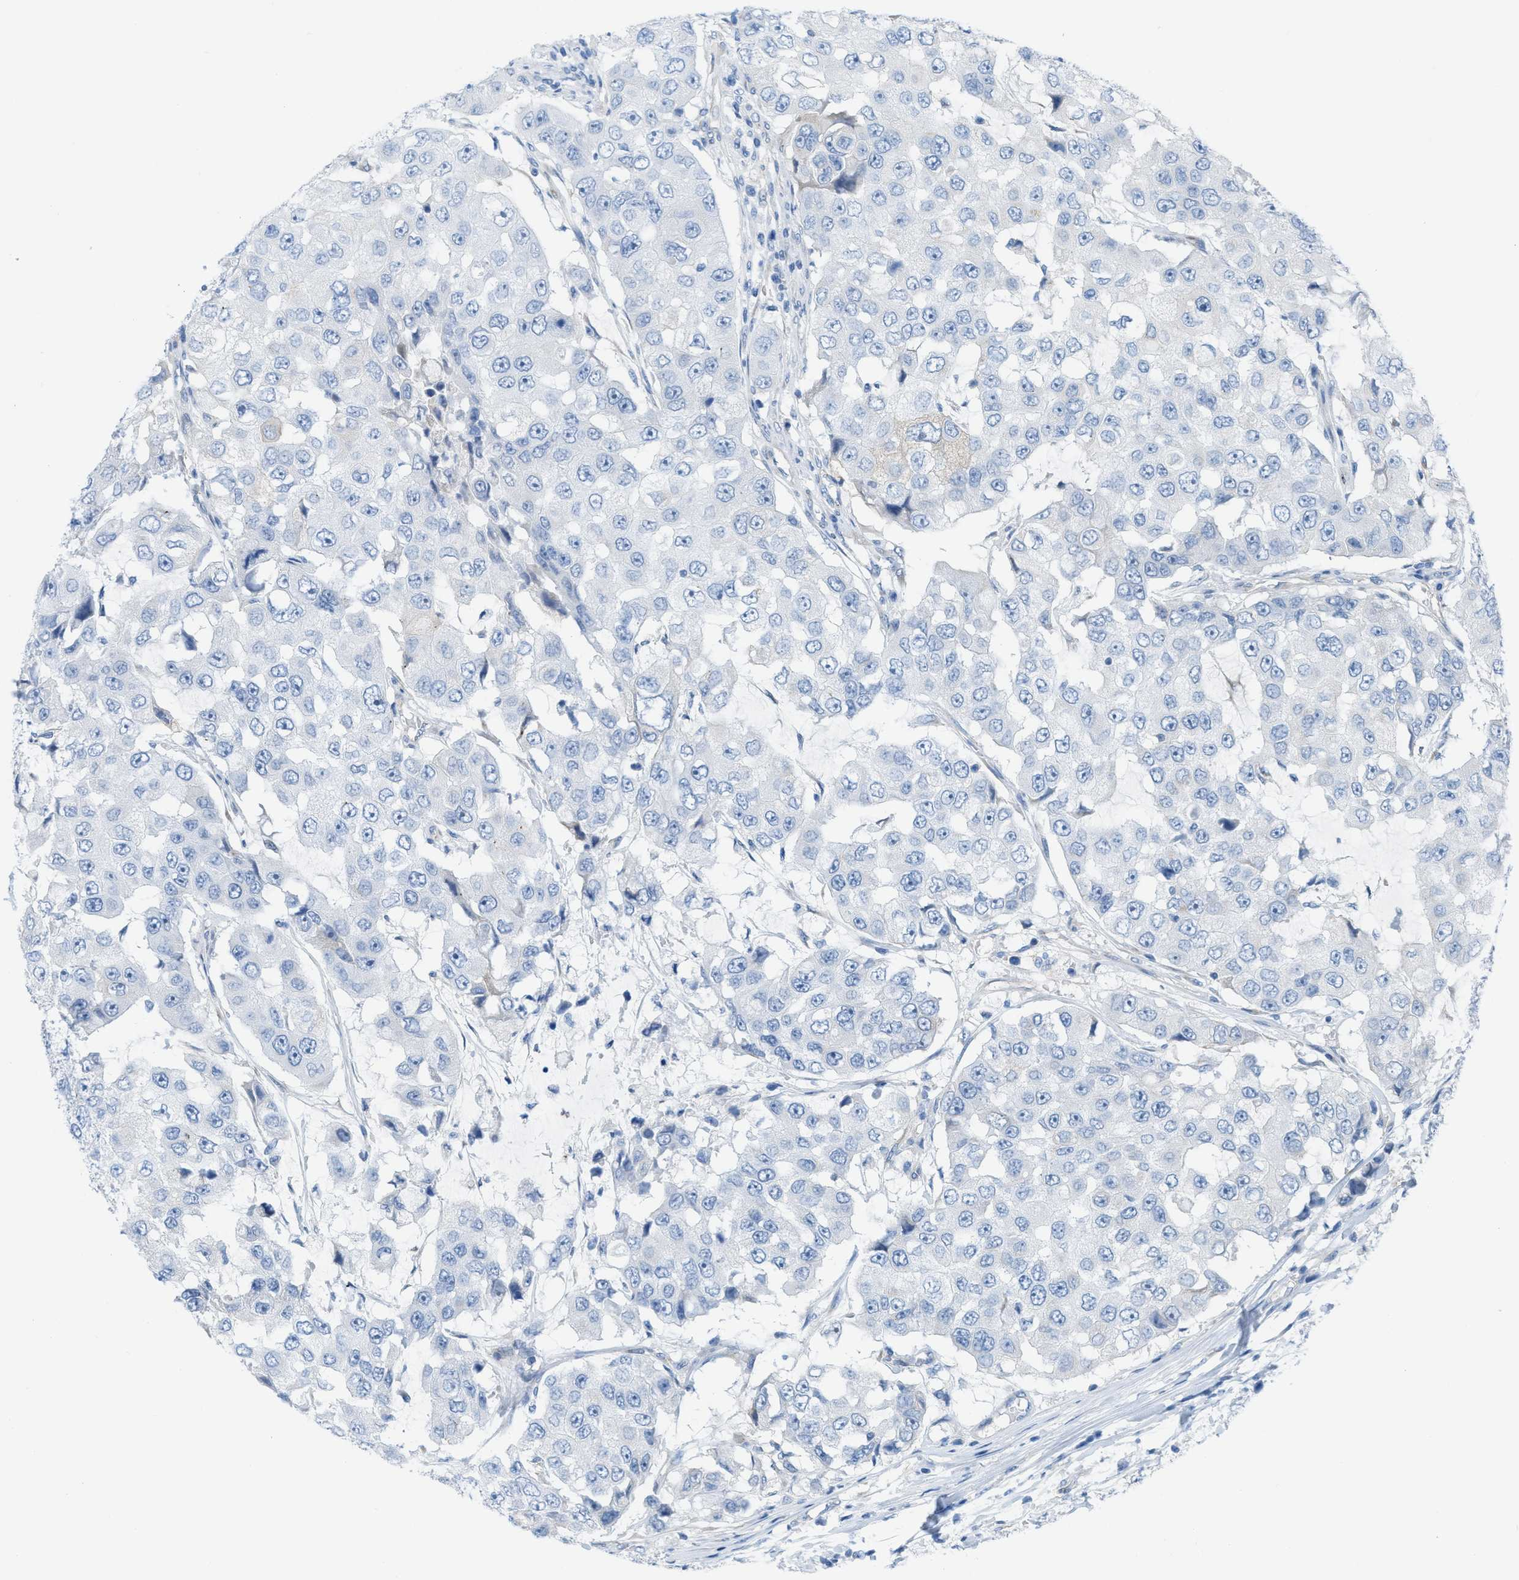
{"staining": {"intensity": "weak", "quantity": "<25%", "location": "cytoplasmic/membranous"}, "tissue": "breast cancer", "cell_type": "Tumor cells", "image_type": "cancer", "snomed": [{"axis": "morphology", "description": "Duct carcinoma"}, {"axis": "topography", "description": "Breast"}], "caption": "High magnification brightfield microscopy of breast cancer stained with DAB (3,3'-diaminobenzidine) (brown) and counterstained with hematoxylin (blue): tumor cells show no significant expression.", "gene": "ASGR1", "patient": {"sex": "female", "age": 27}}